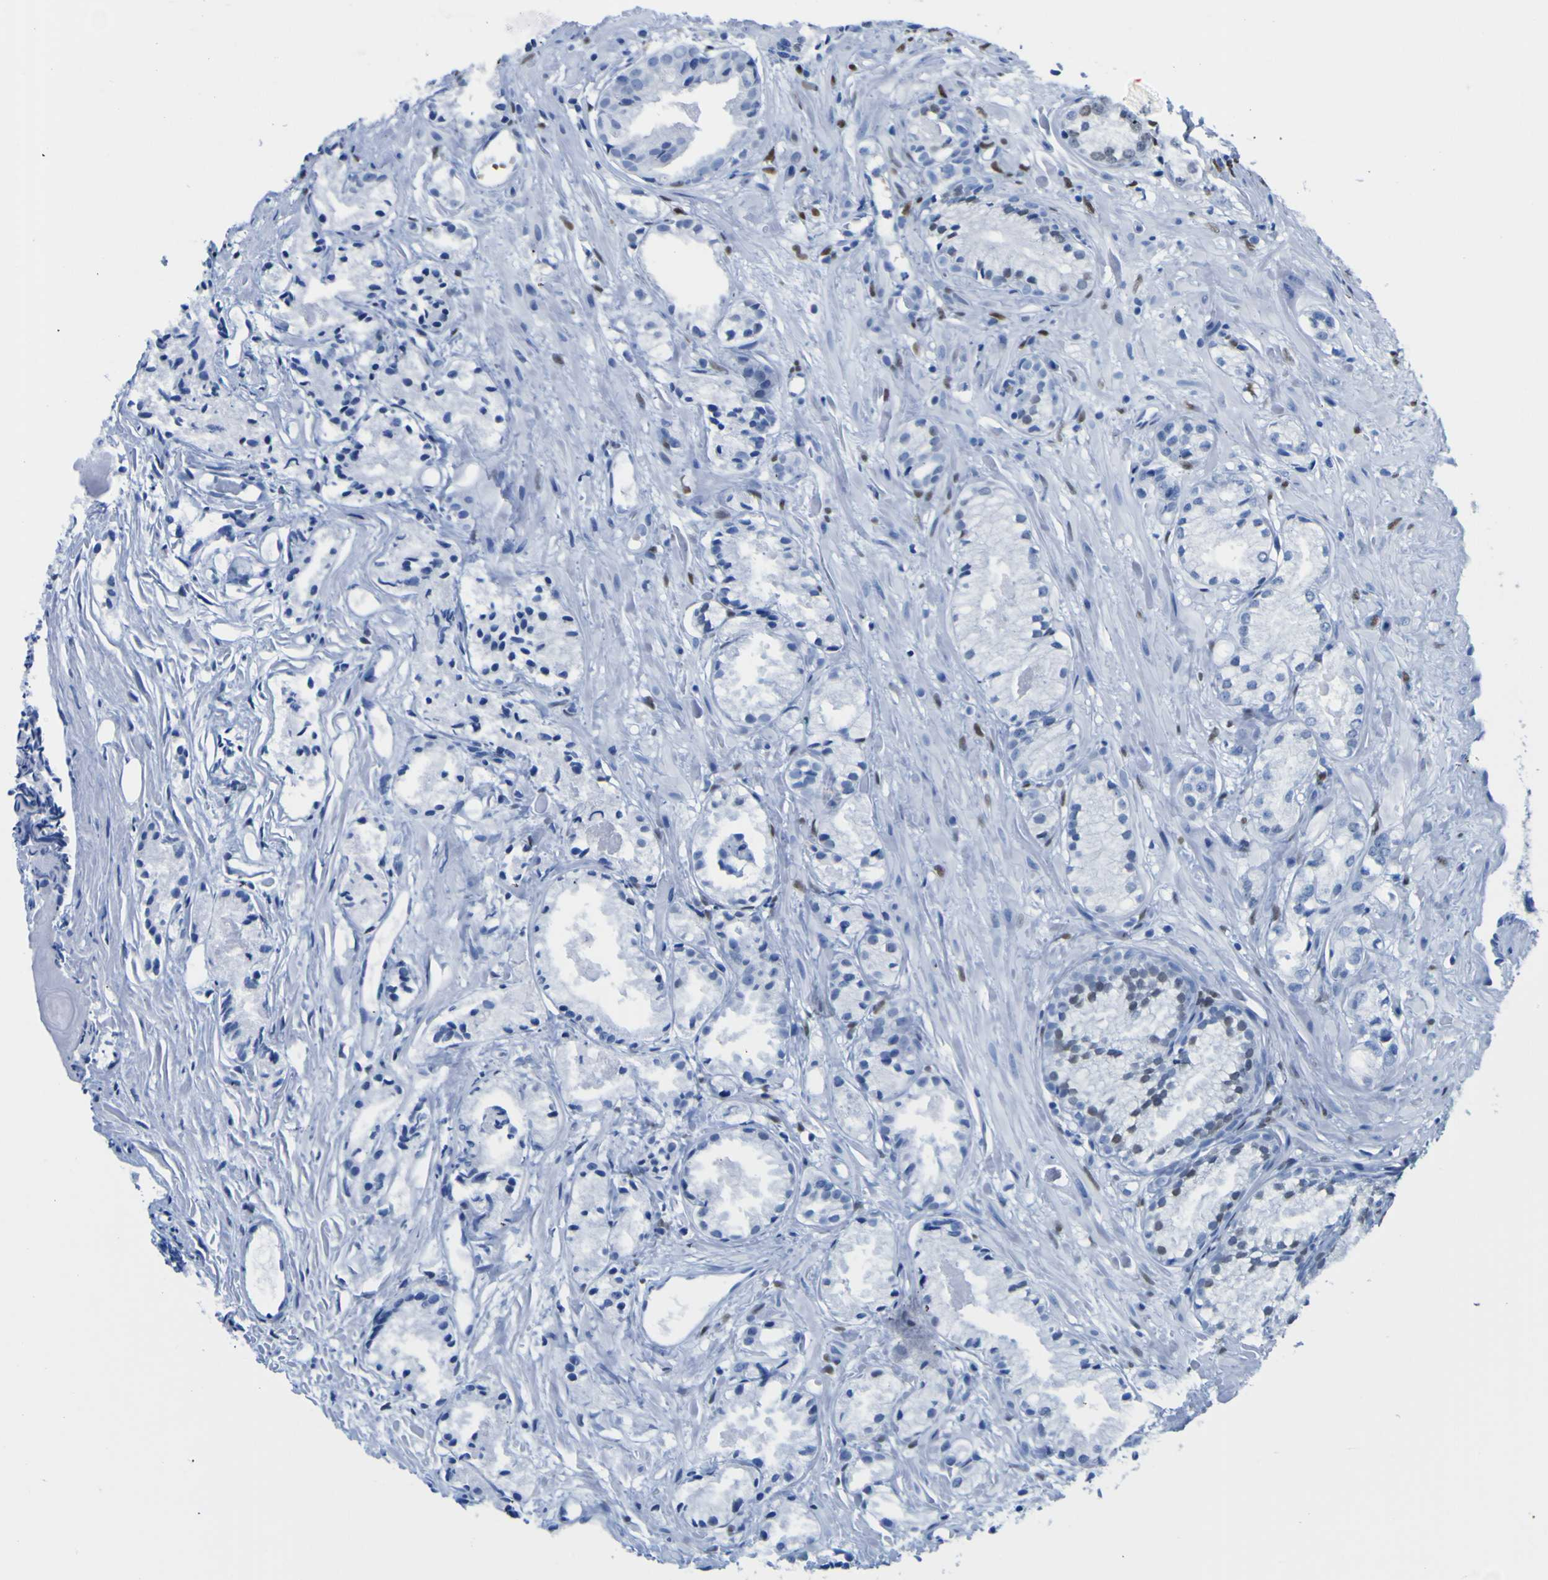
{"staining": {"intensity": "weak", "quantity": "<25%", "location": "nuclear"}, "tissue": "prostate cancer", "cell_type": "Tumor cells", "image_type": "cancer", "snomed": [{"axis": "morphology", "description": "Adenocarcinoma, Low grade"}, {"axis": "topography", "description": "Prostate"}], "caption": "Immunohistochemistry image of neoplastic tissue: prostate cancer (adenocarcinoma (low-grade)) stained with DAB (3,3'-diaminobenzidine) demonstrates no significant protein expression in tumor cells.", "gene": "DACH1", "patient": {"sex": "male", "age": 72}}